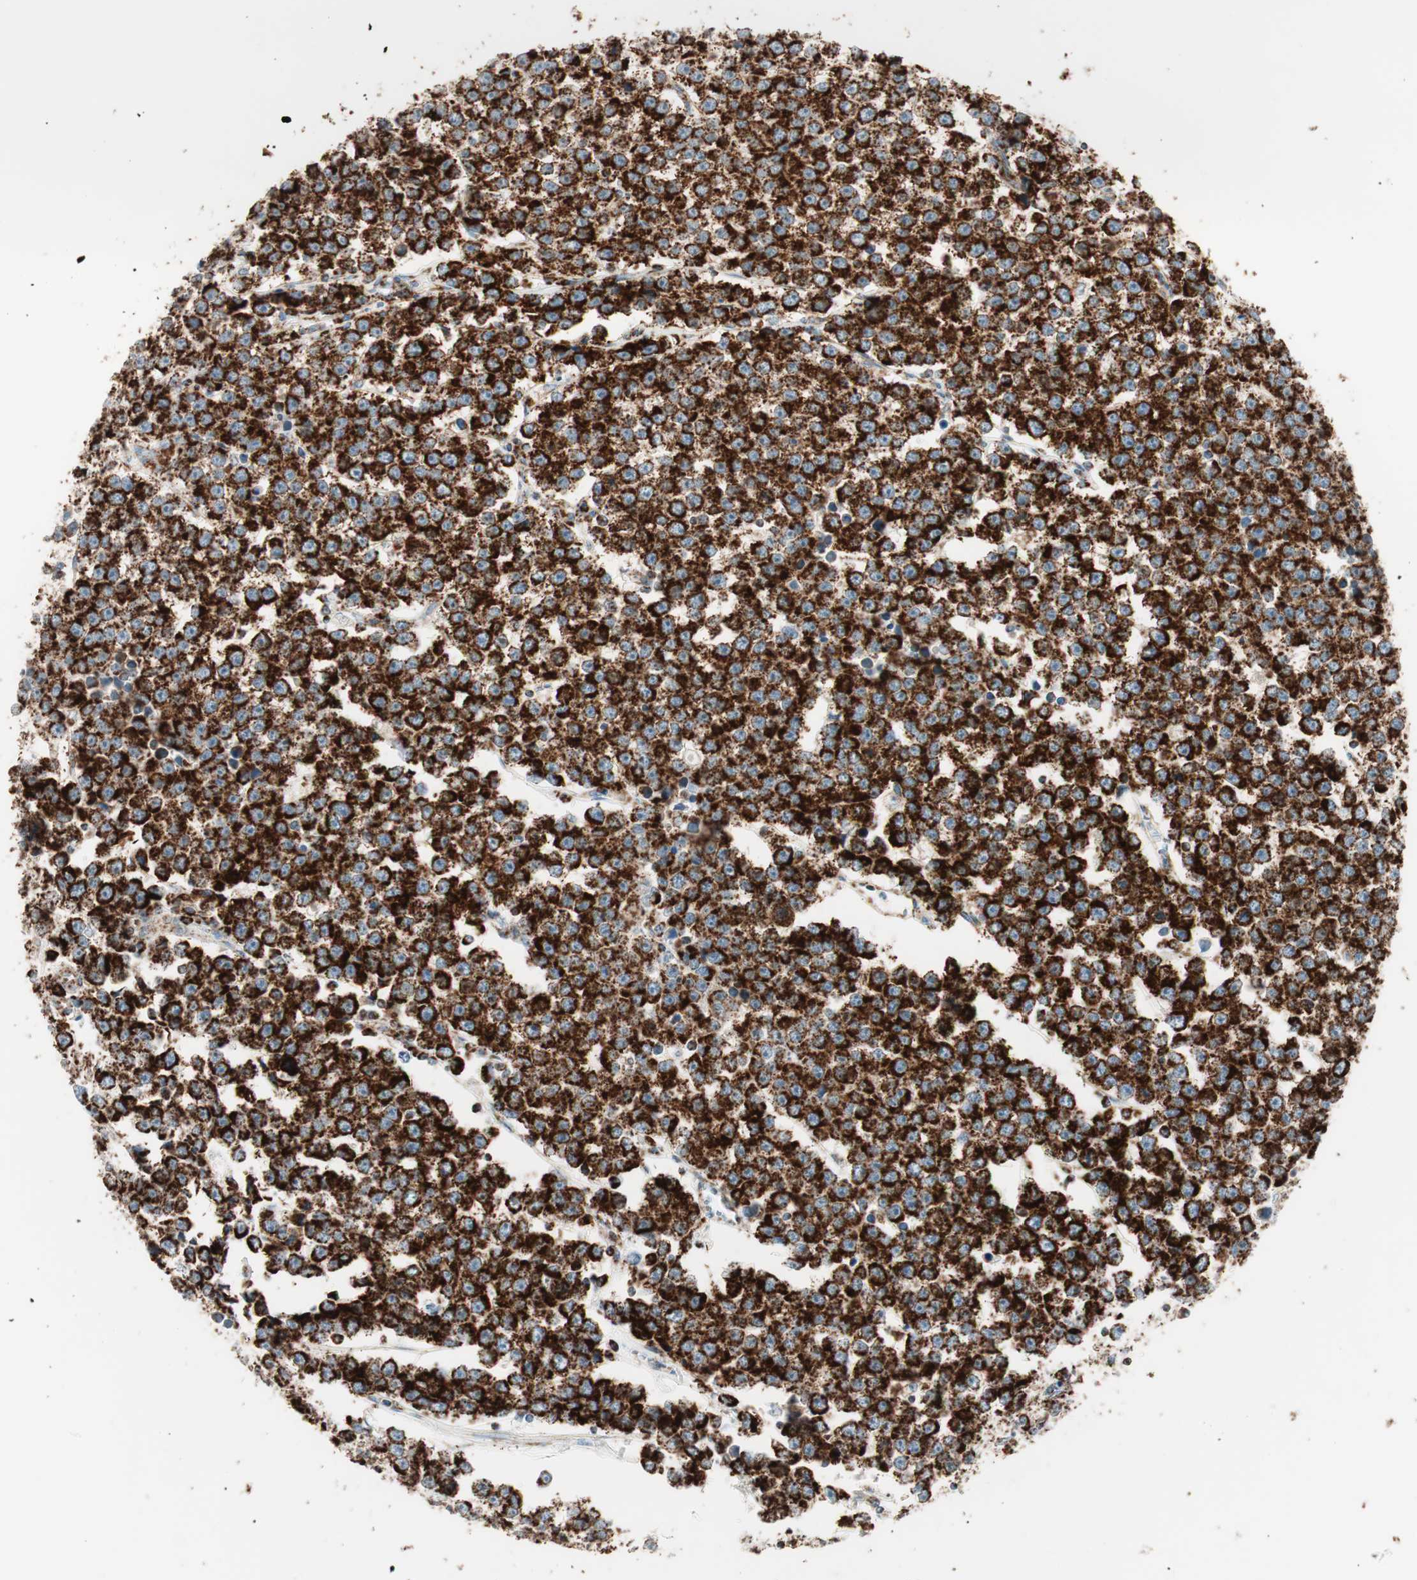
{"staining": {"intensity": "strong", "quantity": ">75%", "location": "cytoplasmic/membranous"}, "tissue": "testis cancer", "cell_type": "Tumor cells", "image_type": "cancer", "snomed": [{"axis": "morphology", "description": "Seminoma, NOS"}, {"axis": "morphology", "description": "Carcinoma, Embryonal, NOS"}, {"axis": "topography", "description": "Testis"}], "caption": "A histopathology image showing strong cytoplasmic/membranous expression in approximately >75% of tumor cells in testis cancer (seminoma), as visualized by brown immunohistochemical staining.", "gene": "TOMM20", "patient": {"sex": "male", "age": 52}}